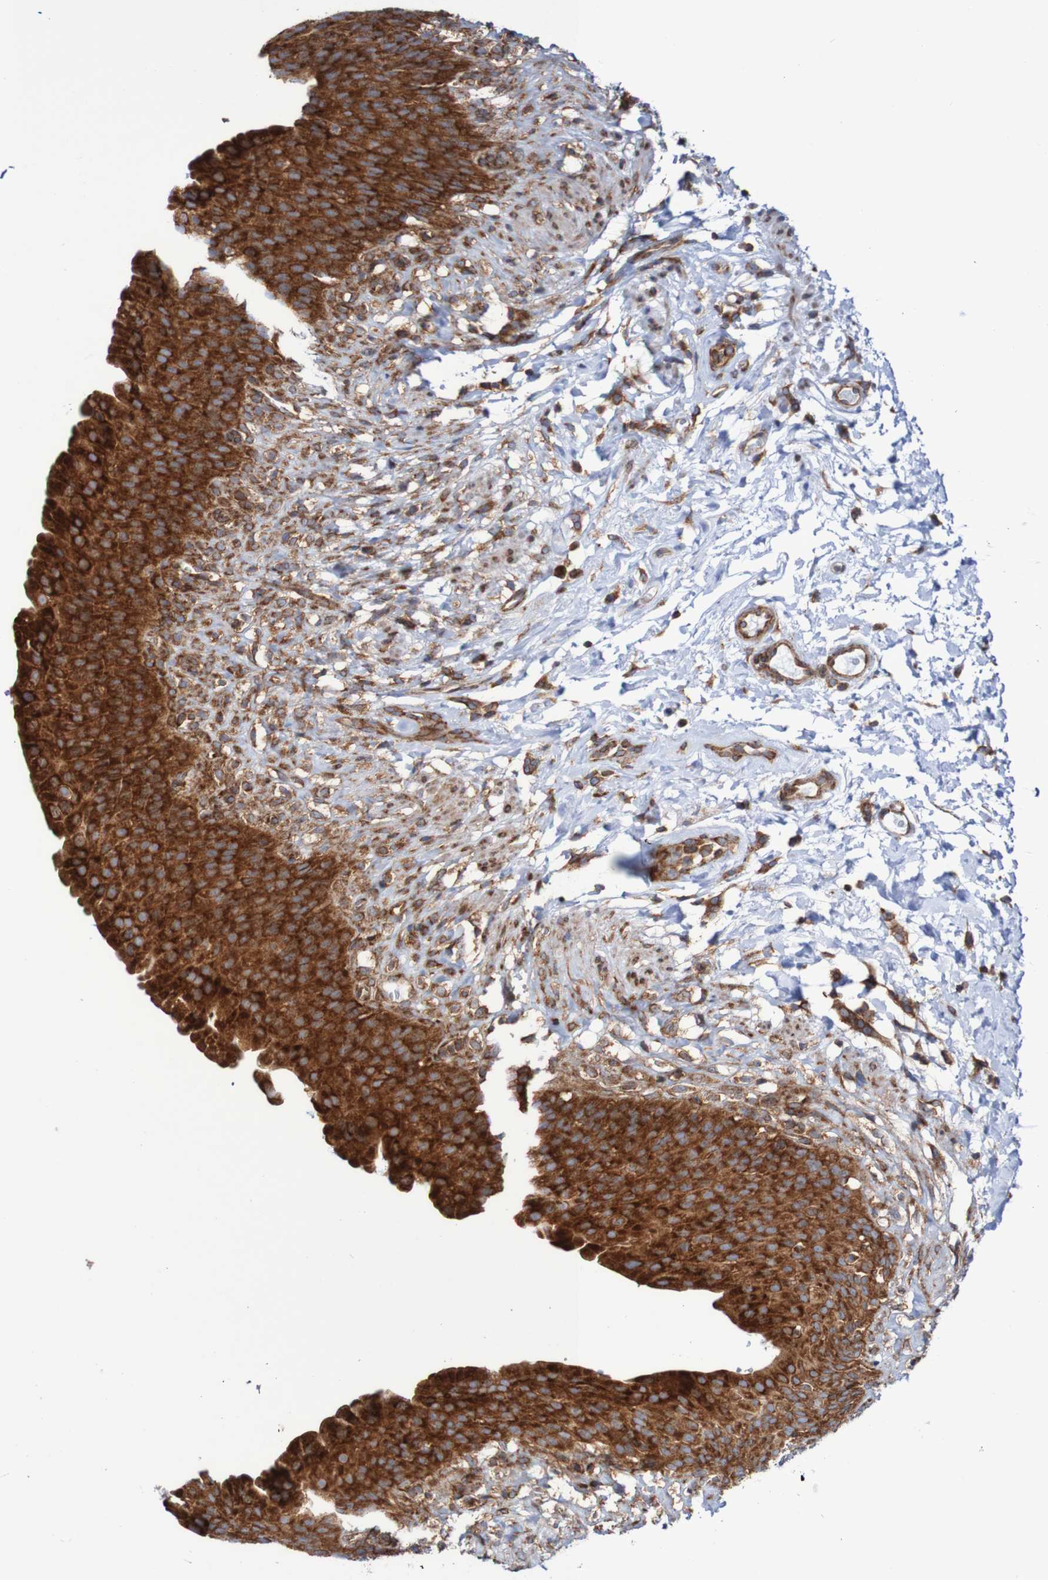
{"staining": {"intensity": "strong", "quantity": ">75%", "location": "cytoplasmic/membranous"}, "tissue": "urinary bladder", "cell_type": "Urothelial cells", "image_type": "normal", "snomed": [{"axis": "morphology", "description": "Normal tissue, NOS"}, {"axis": "topography", "description": "Urinary bladder"}], "caption": "Immunohistochemistry (IHC) (DAB) staining of normal human urinary bladder reveals strong cytoplasmic/membranous protein staining in about >75% of urothelial cells.", "gene": "FXR2", "patient": {"sex": "female", "age": 79}}